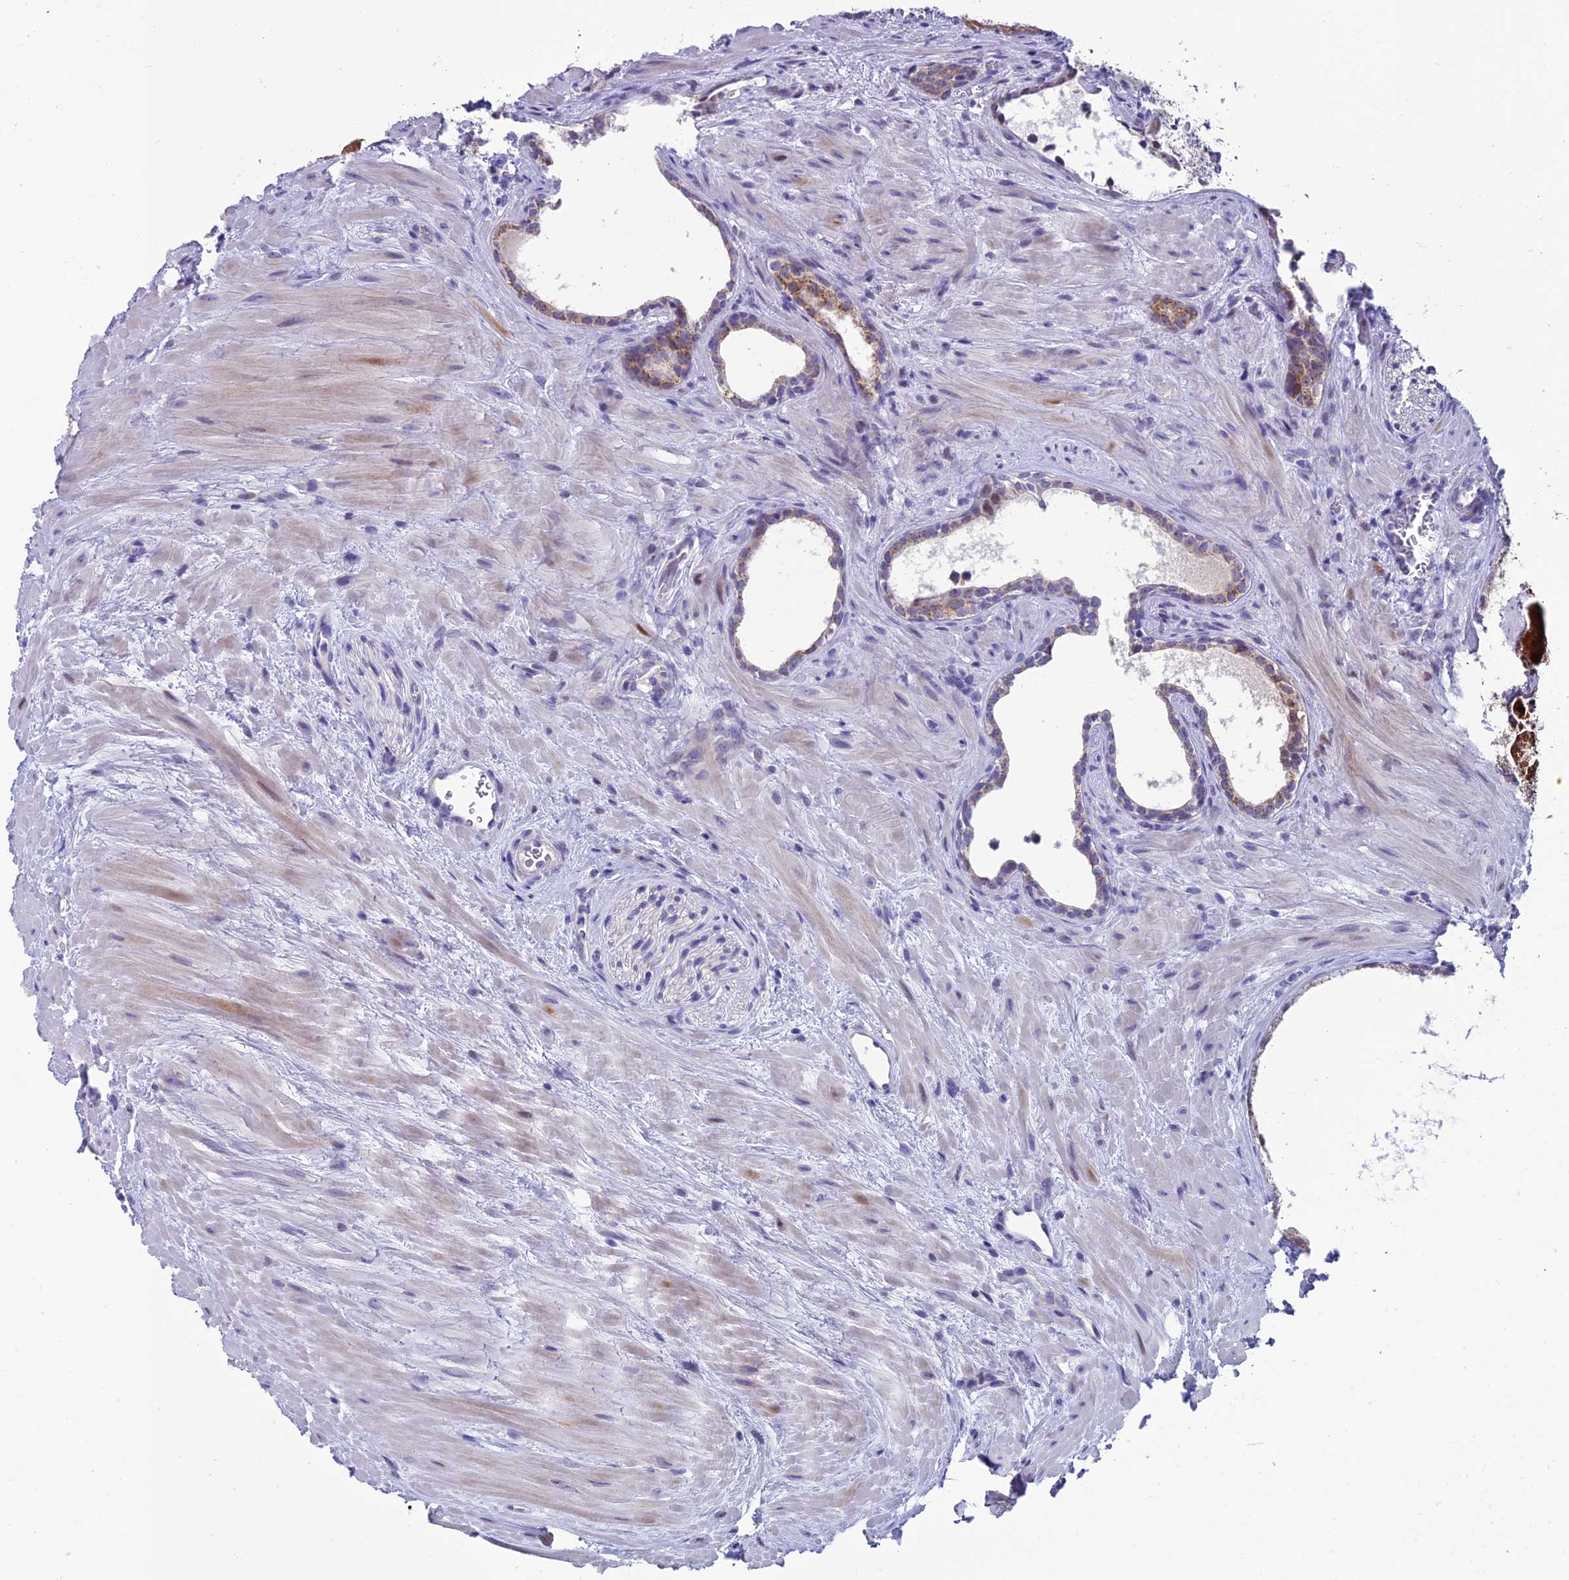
{"staining": {"intensity": "moderate", "quantity": "<25%", "location": "cytoplasmic/membranous"}, "tissue": "prostate cancer", "cell_type": "Tumor cells", "image_type": "cancer", "snomed": [{"axis": "morphology", "description": "Adenocarcinoma, Low grade"}, {"axis": "topography", "description": "Prostate"}], "caption": "Moderate cytoplasmic/membranous positivity for a protein is present in approximately <25% of tumor cells of prostate low-grade adenocarcinoma using immunohistochemistry.", "gene": "SLC10A1", "patient": {"sex": "male", "age": 69}}